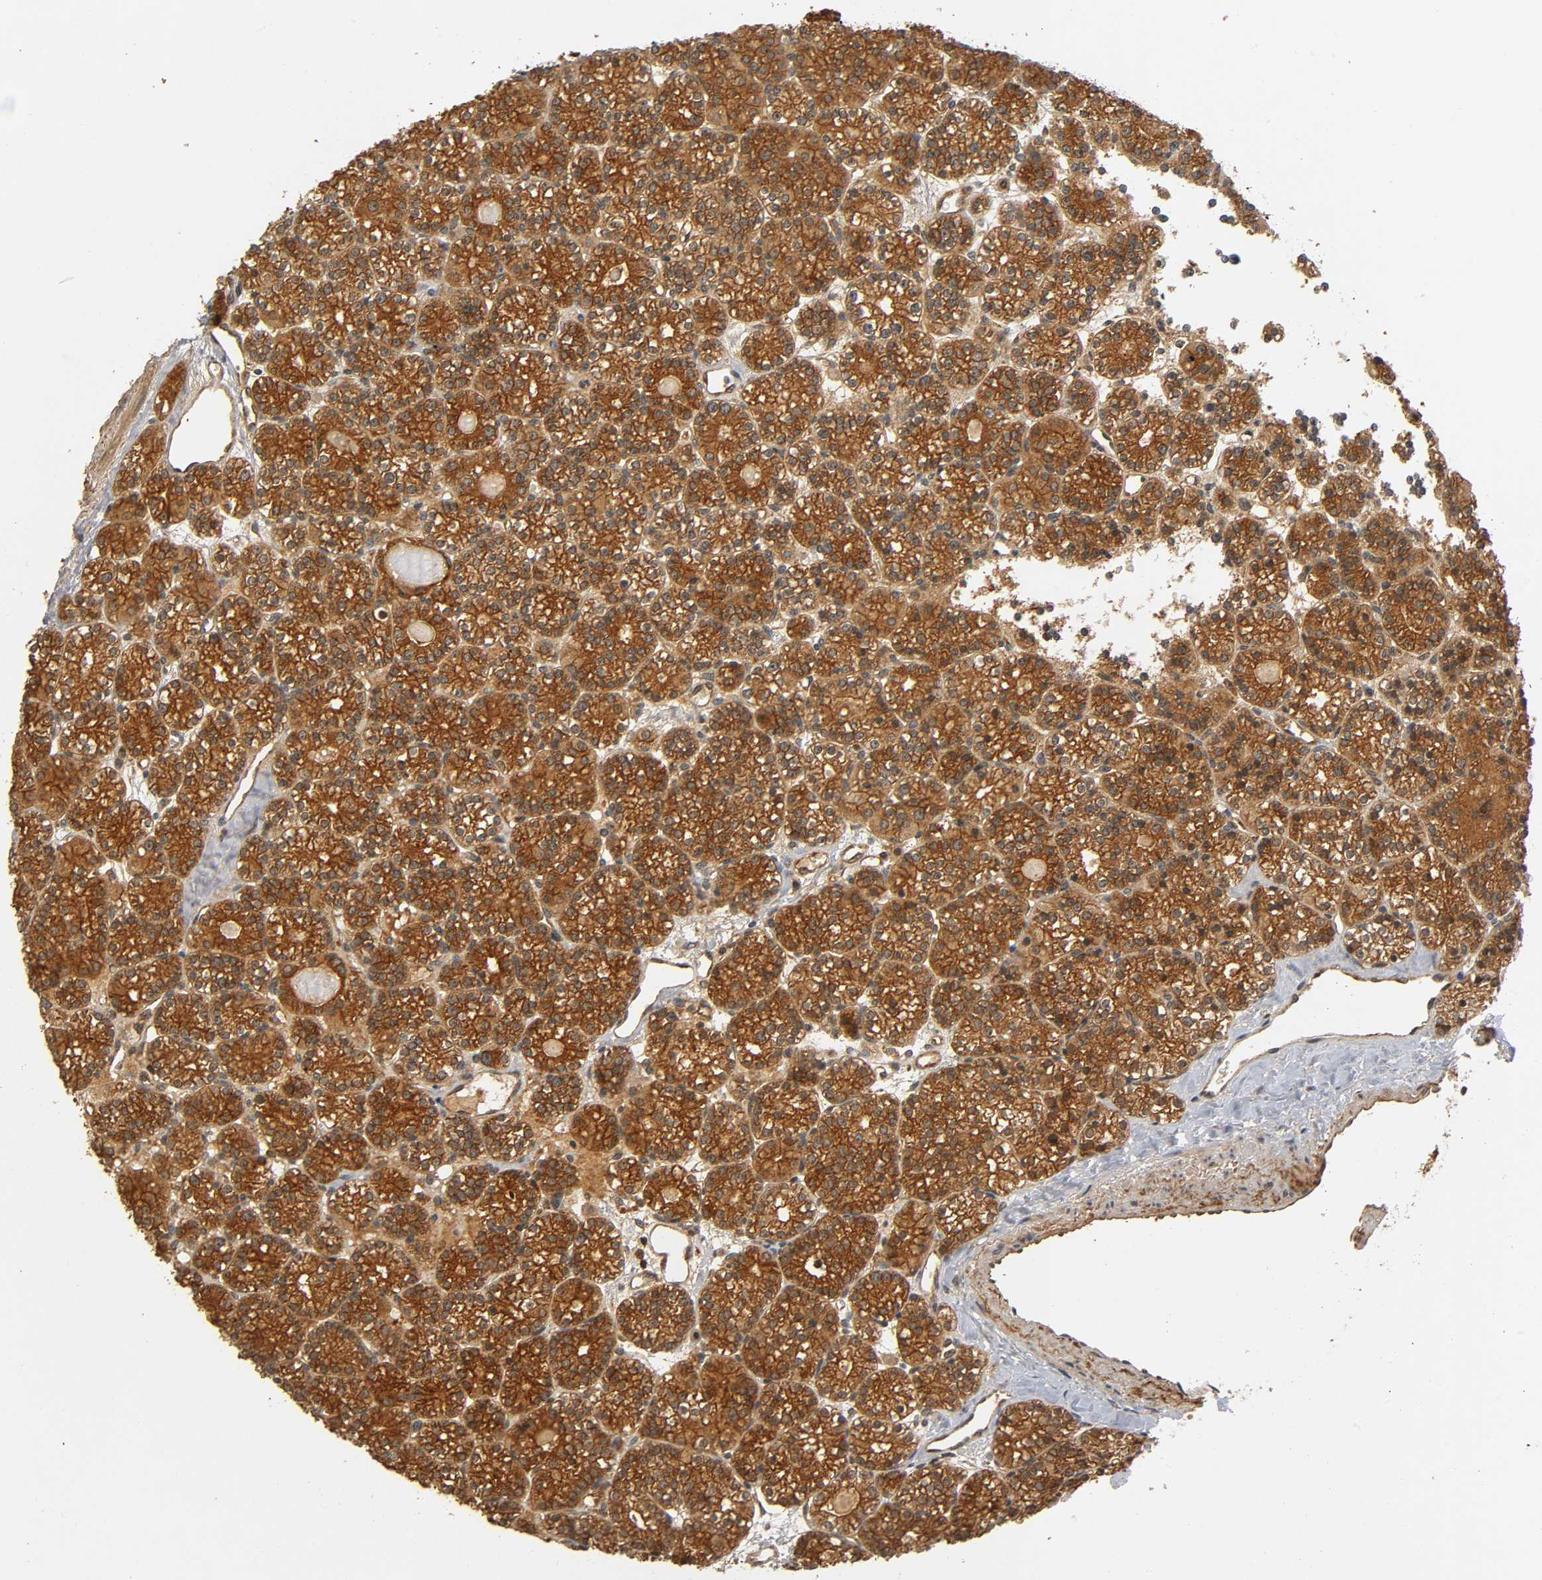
{"staining": {"intensity": "strong", "quantity": ">75%", "location": "cytoplasmic/membranous"}, "tissue": "parathyroid gland", "cell_type": "Glandular cells", "image_type": "normal", "snomed": [{"axis": "morphology", "description": "Normal tissue, NOS"}, {"axis": "topography", "description": "Parathyroid gland"}], "caption": "Strong cytoplasmic/membranous positivity is identified in about >75% of glandular cells in normal parathyroid gland.", "gene": "IKBKB", "patient": {"sex": "female", "age": 64}}